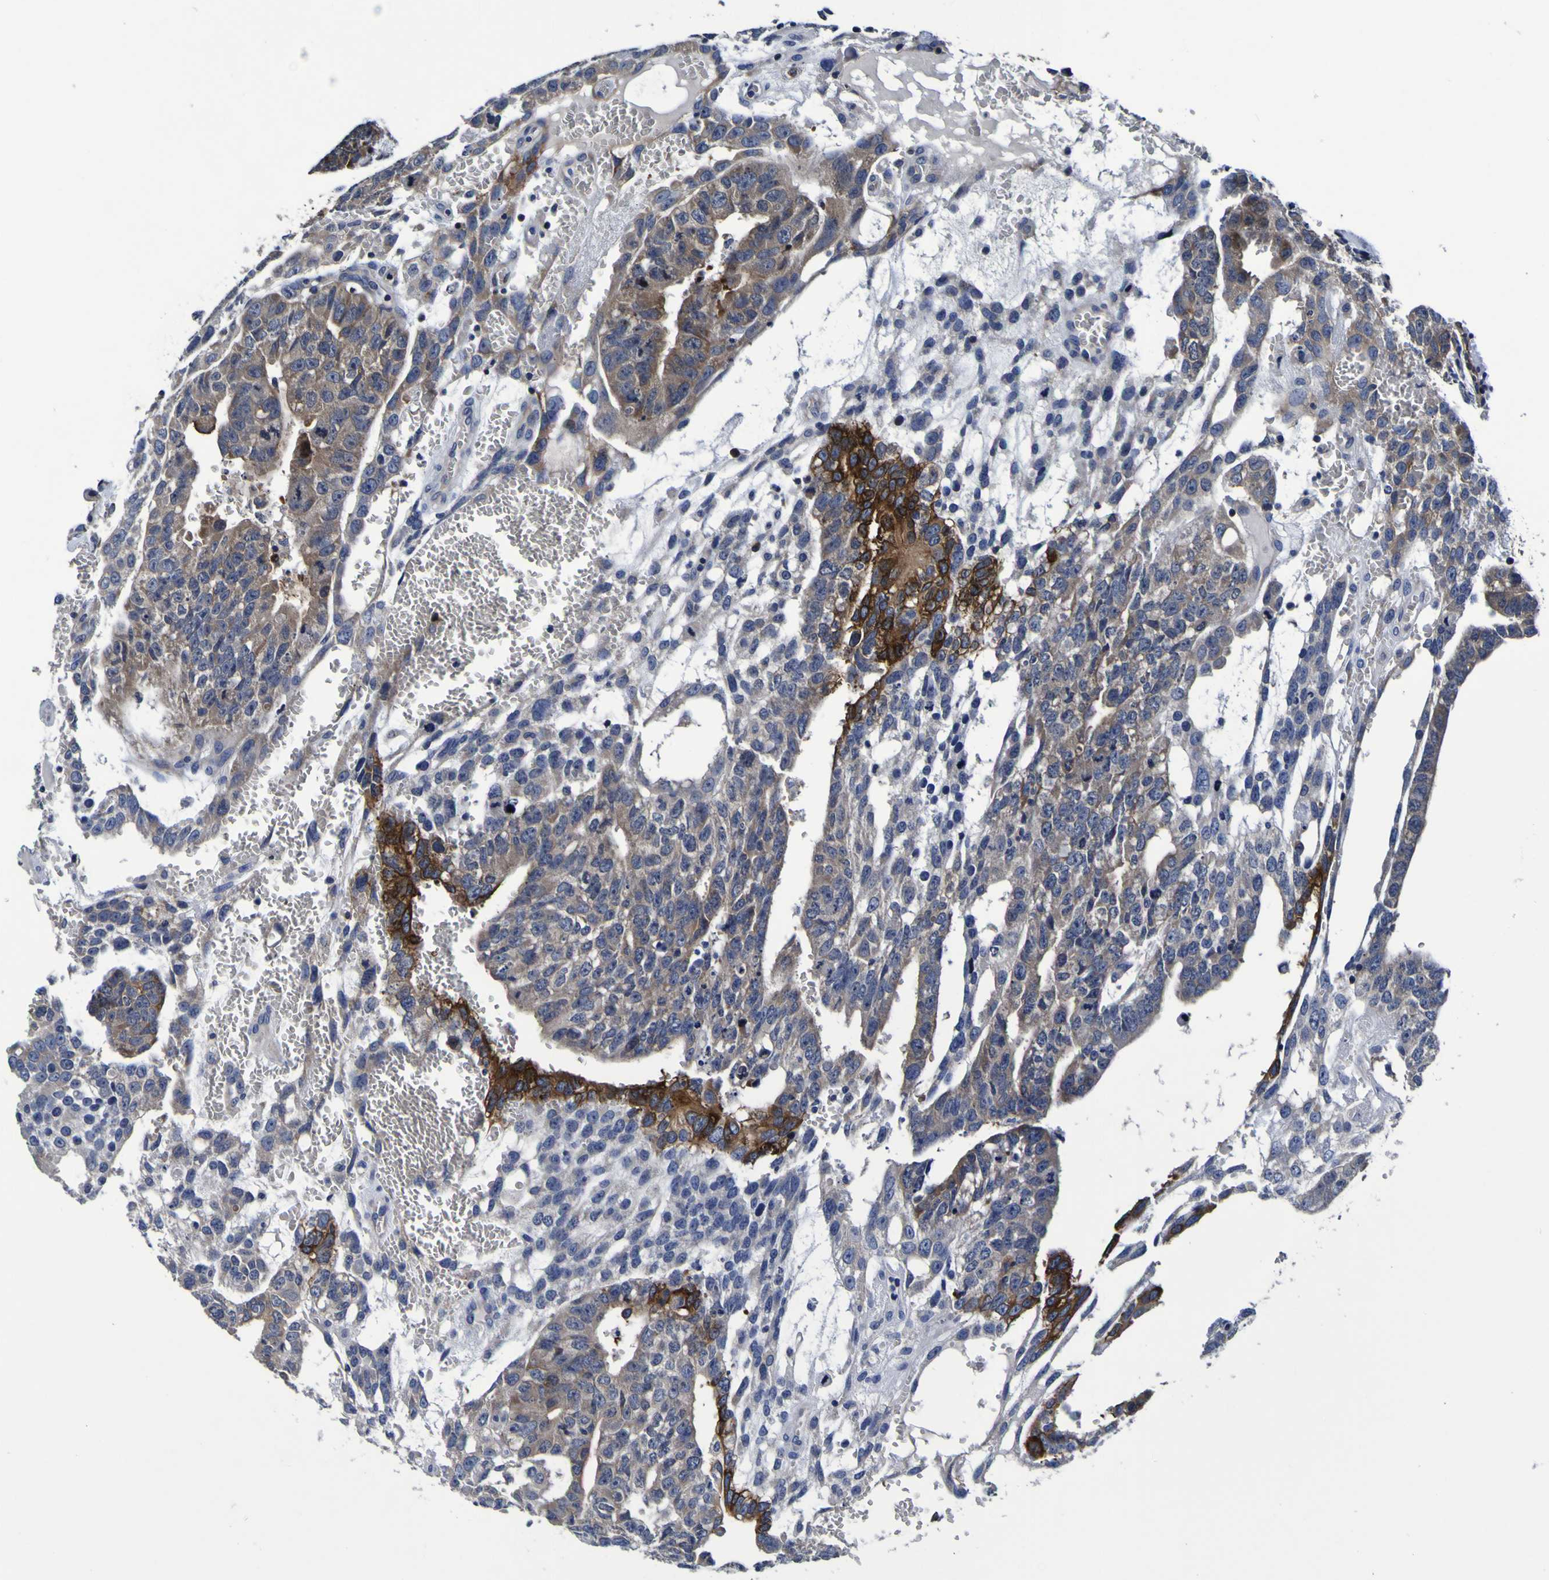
{"staining": {"intensity": "strong", "quantity": "<25%", "location": "cytoplasmic/membranous"}, "tissue": "testis cancer", "cell_type": "Tumor cells", "image_type": "cancer", "snomed": [{"axis": "morphology", "description": "Seminoma, NOS"}, {"axis": "morphology", "description": "Carcinoma, Embryonal, NOS"}, {"axis": "topography", "description": "Testis"}], "caption": "Immunohistochemical staining of human testis cancer (embryonal carcinoma) exhibits medium levels of strong cytoplasmic/membranous protein staining in approximately <25% of tumor cells. (brown staining indicates protein expression, while blue staining denotes nuclei).", "gene": "SORCS1", "patient": {"sex": "male", "age": 52}}